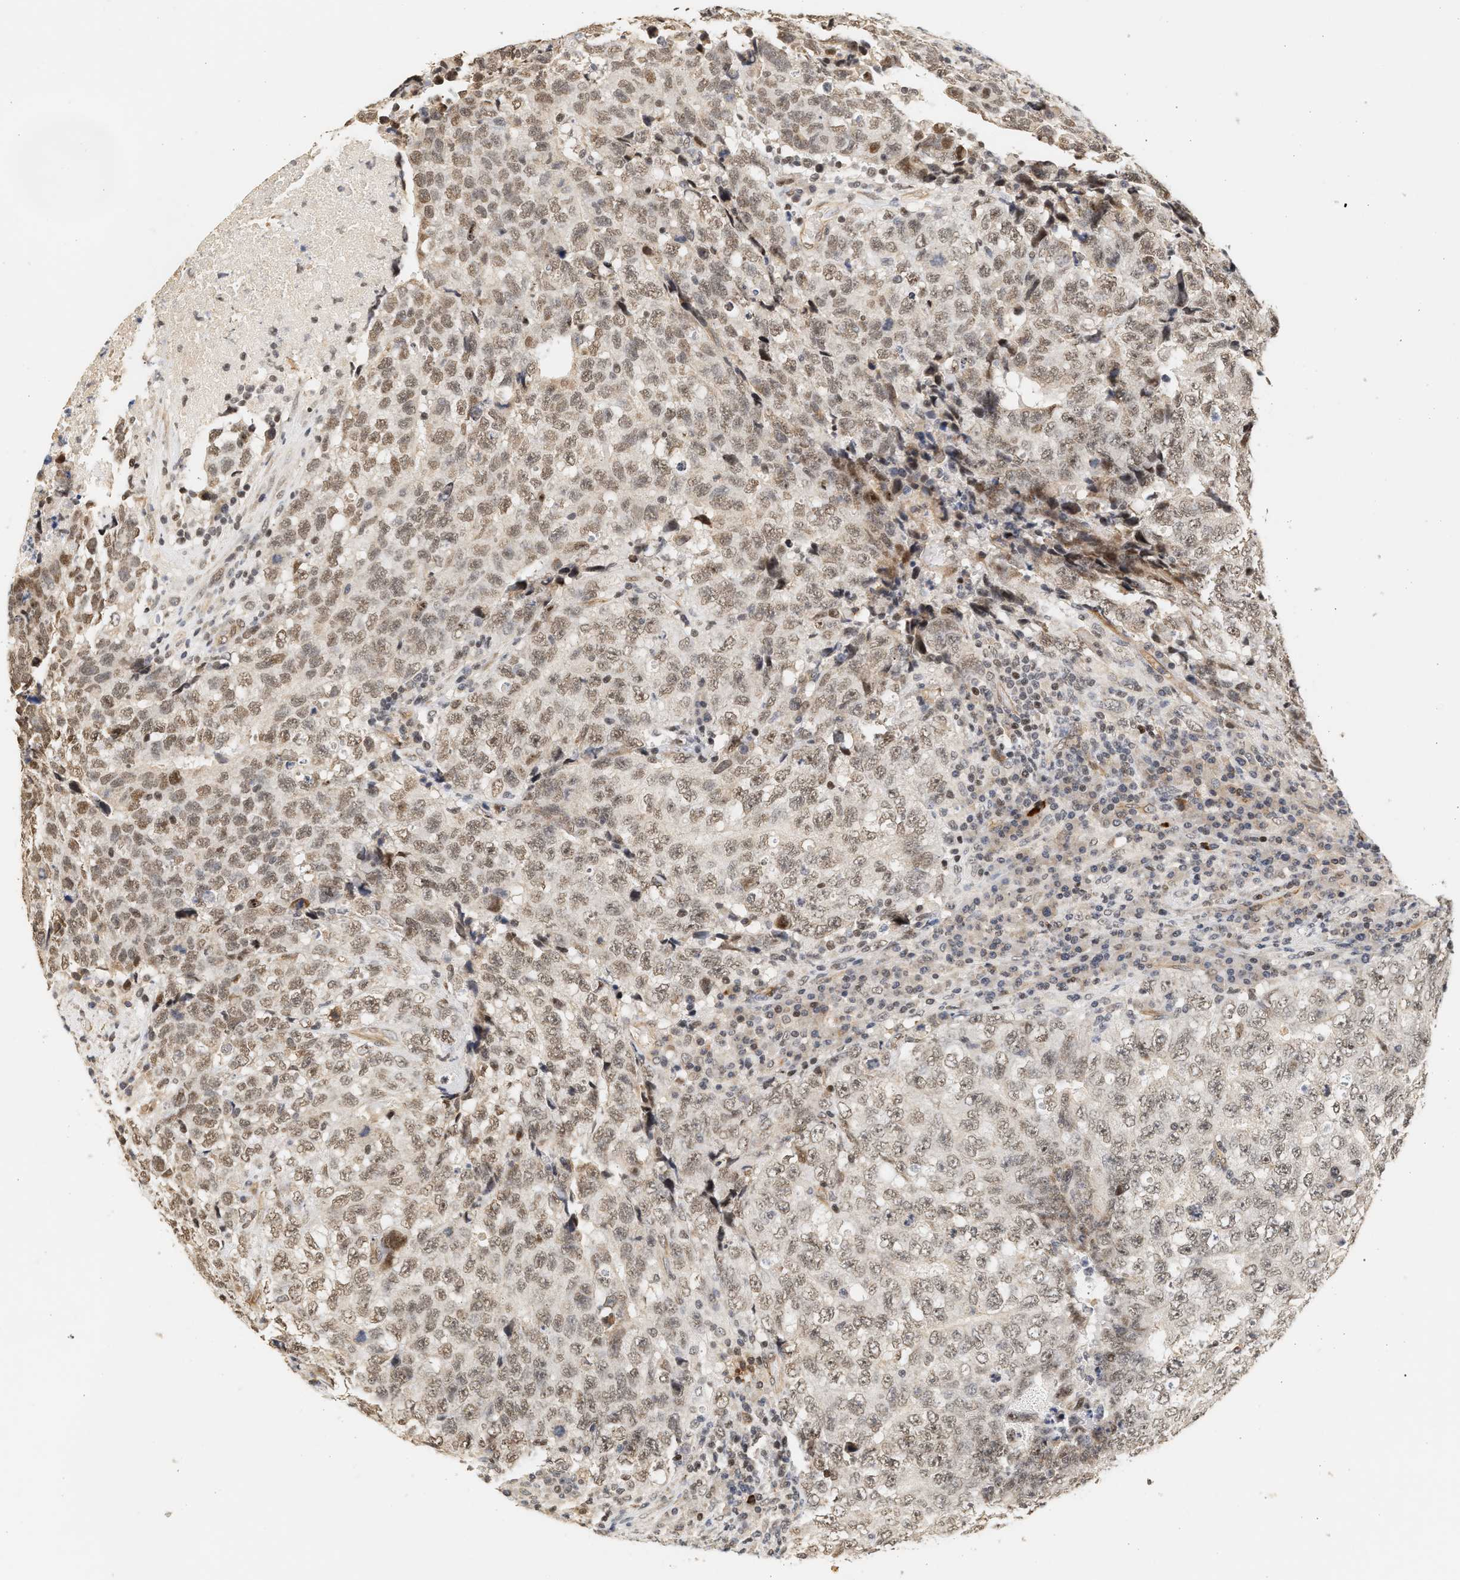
{"staining": {"intensity": "weak", "quantity": ">75%", "location": "nuclear"}, "tissue": "testis cancer", "cell_type": "Tumor cells", "image_type": "cancer", "snomed": [{"axis": "morphology", "description": "Necrosis, NOS"}, {"axis": "morphology", "description": "Carcinoma, Embryonal, NOS"}, {"axis": "topography", "description": "Testis"}], "caption": "Protein positivity by IHC demonstrates weak nuclear expression in about >75% of tumor cells in embryonal carcinoma (testis).", "gene": "PLXND1", "patient": {"sex": "male", "age": 19}}